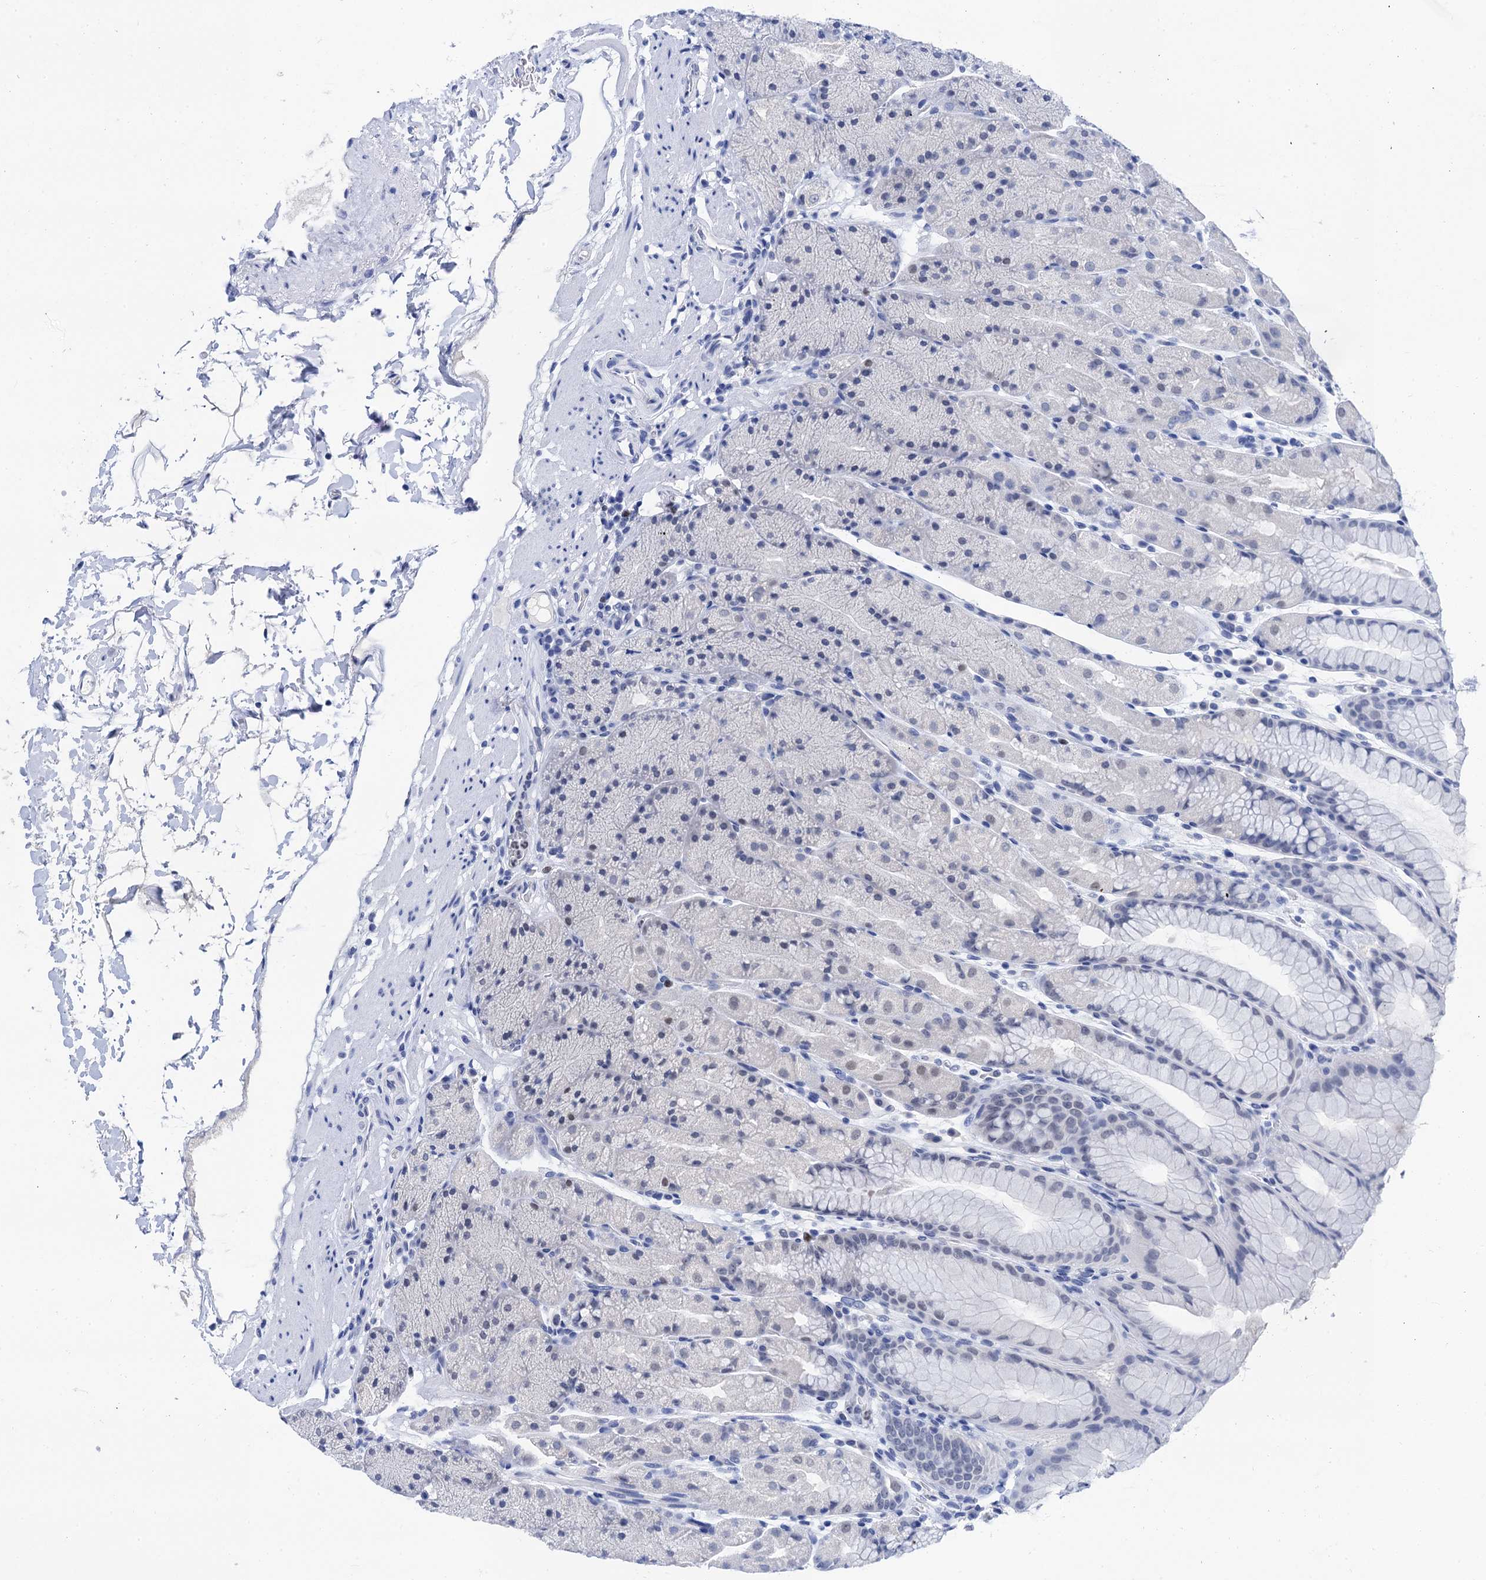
{"staining": {"intensity": "negative", "quantity": "none", "location": "none"}, "tissue": "stomach", "cell_type": "Glandular cells", "image_type": "normal", "snomed": [{"axis": "morphology", "description": "Normal tissue, NOS"}, {"axis": "topography", "description": "Stomach, upper"}, {"axis": "topography", "description": "Stomach, lower"}], "caption": "This photomicrograph is of benign stomach stained with immunohistochemistry to label a protein in brown with the nuclei are counter-stained blue. There is no expression in glandular cells. Brightfield microscopy of immunohistochemistry stained with DAB (3,3'-diaminobenzidine) (brown) and hematoxylin (blue), captured at high magnification.", "gene": "TSEN34", "patient": {"sex": "male", "age": 67}}